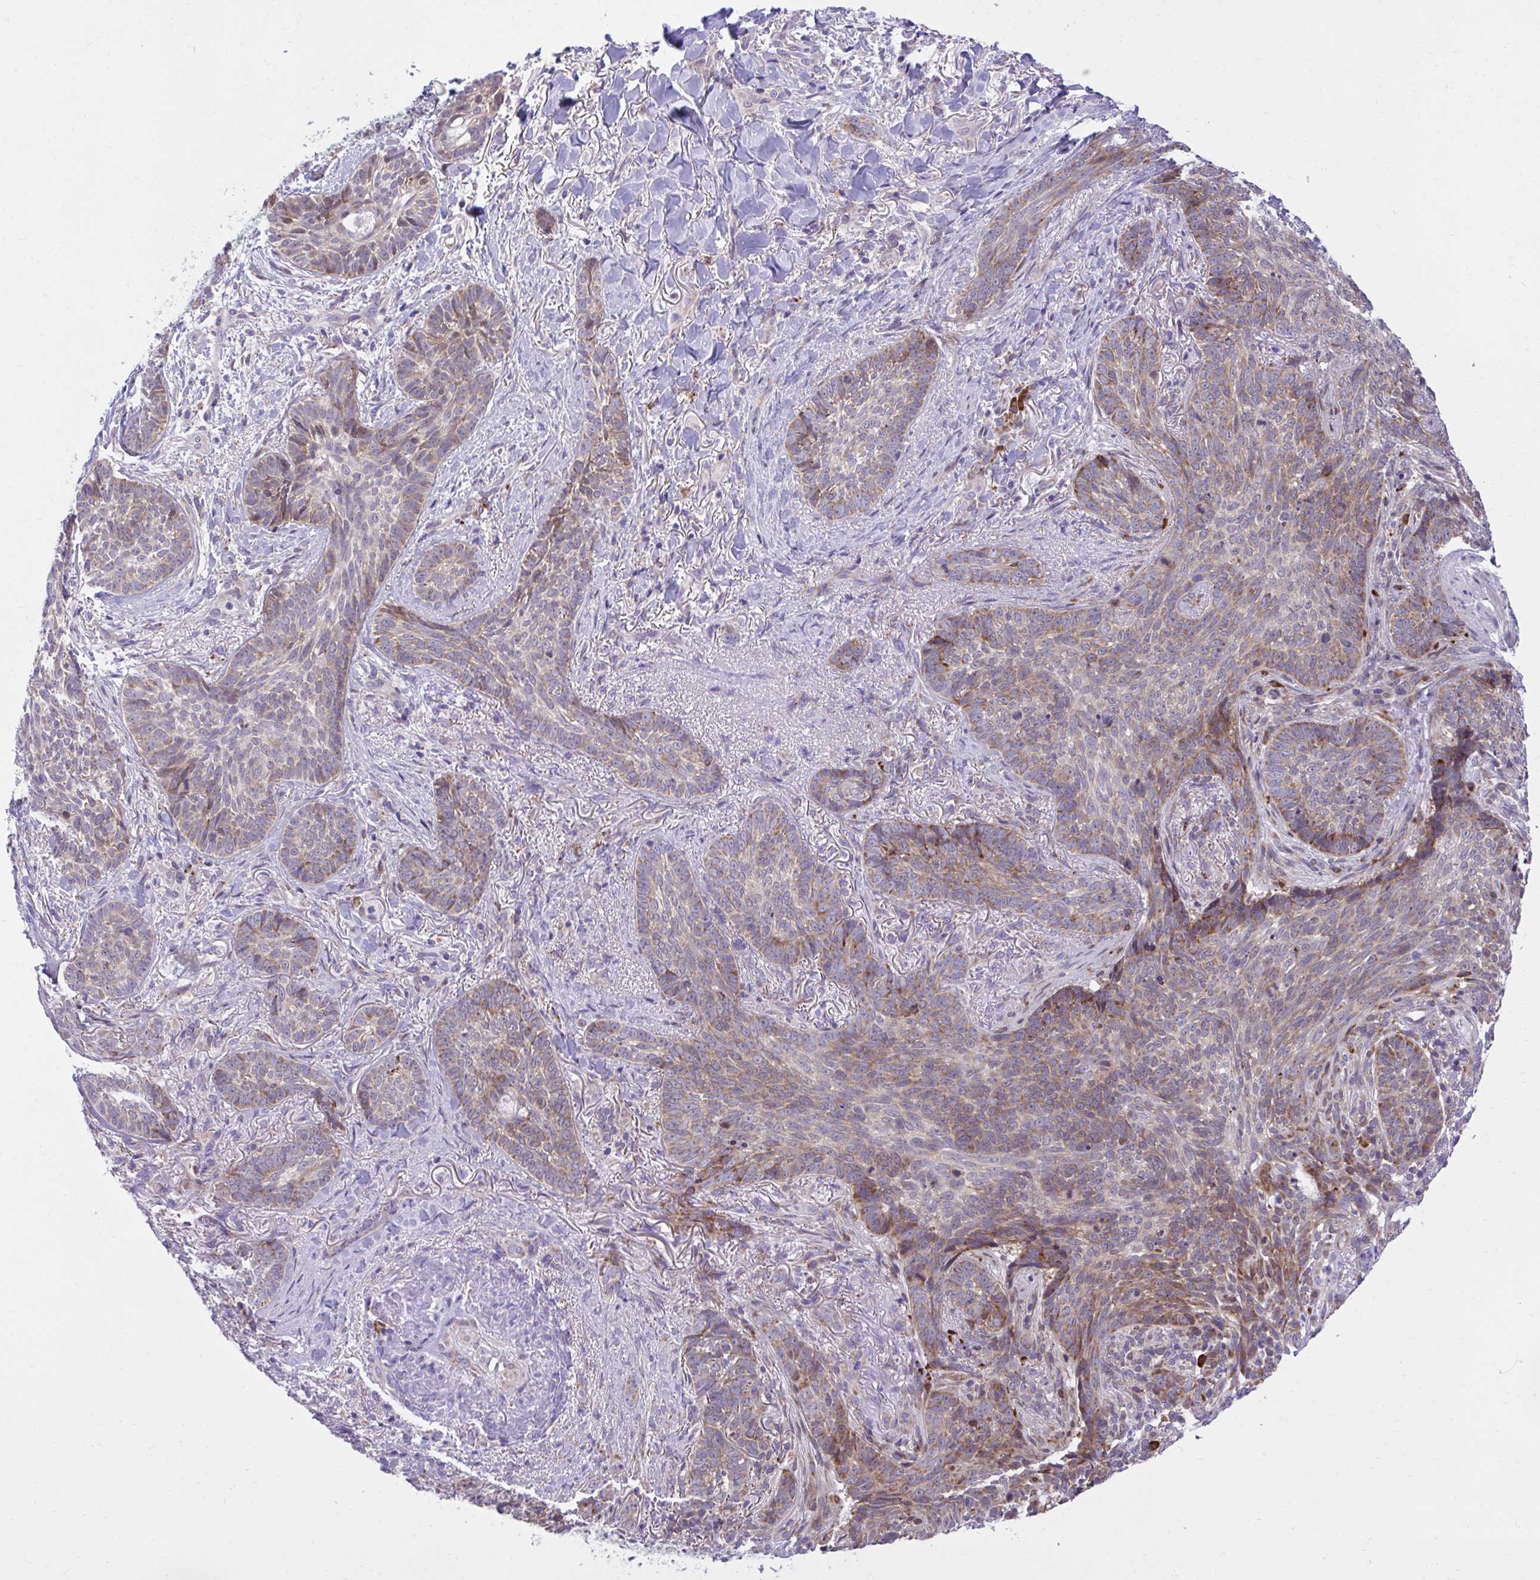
{"staining": {"intensity": "moderate", "quantity": ">75%", "location": "cytoplasmic/membranous"}, "tissue": "skin cancer", "cell_type": "Tumor cells", "image_type": "cancer", "snomed": [{"axis": "morphology", "description": "Basal cell carcinoma"}, {"axis": "topography", "description": "Skin"}, {"axis": "topography", "description": "Skin of face"}], "caption": "Immunohistochemical staining of human skin basal cell carcinoma demonstrates medium levels of moderate cytoplasmic/membranous positivity in approximately >75% of tumor cells. The staining is performed using DAB brown chromogen to label protein expression. The nuclei are counter-stained blue using hematoxylin.", "gene": "RPS15", "patient": {"sex": "male", "age": 88}}